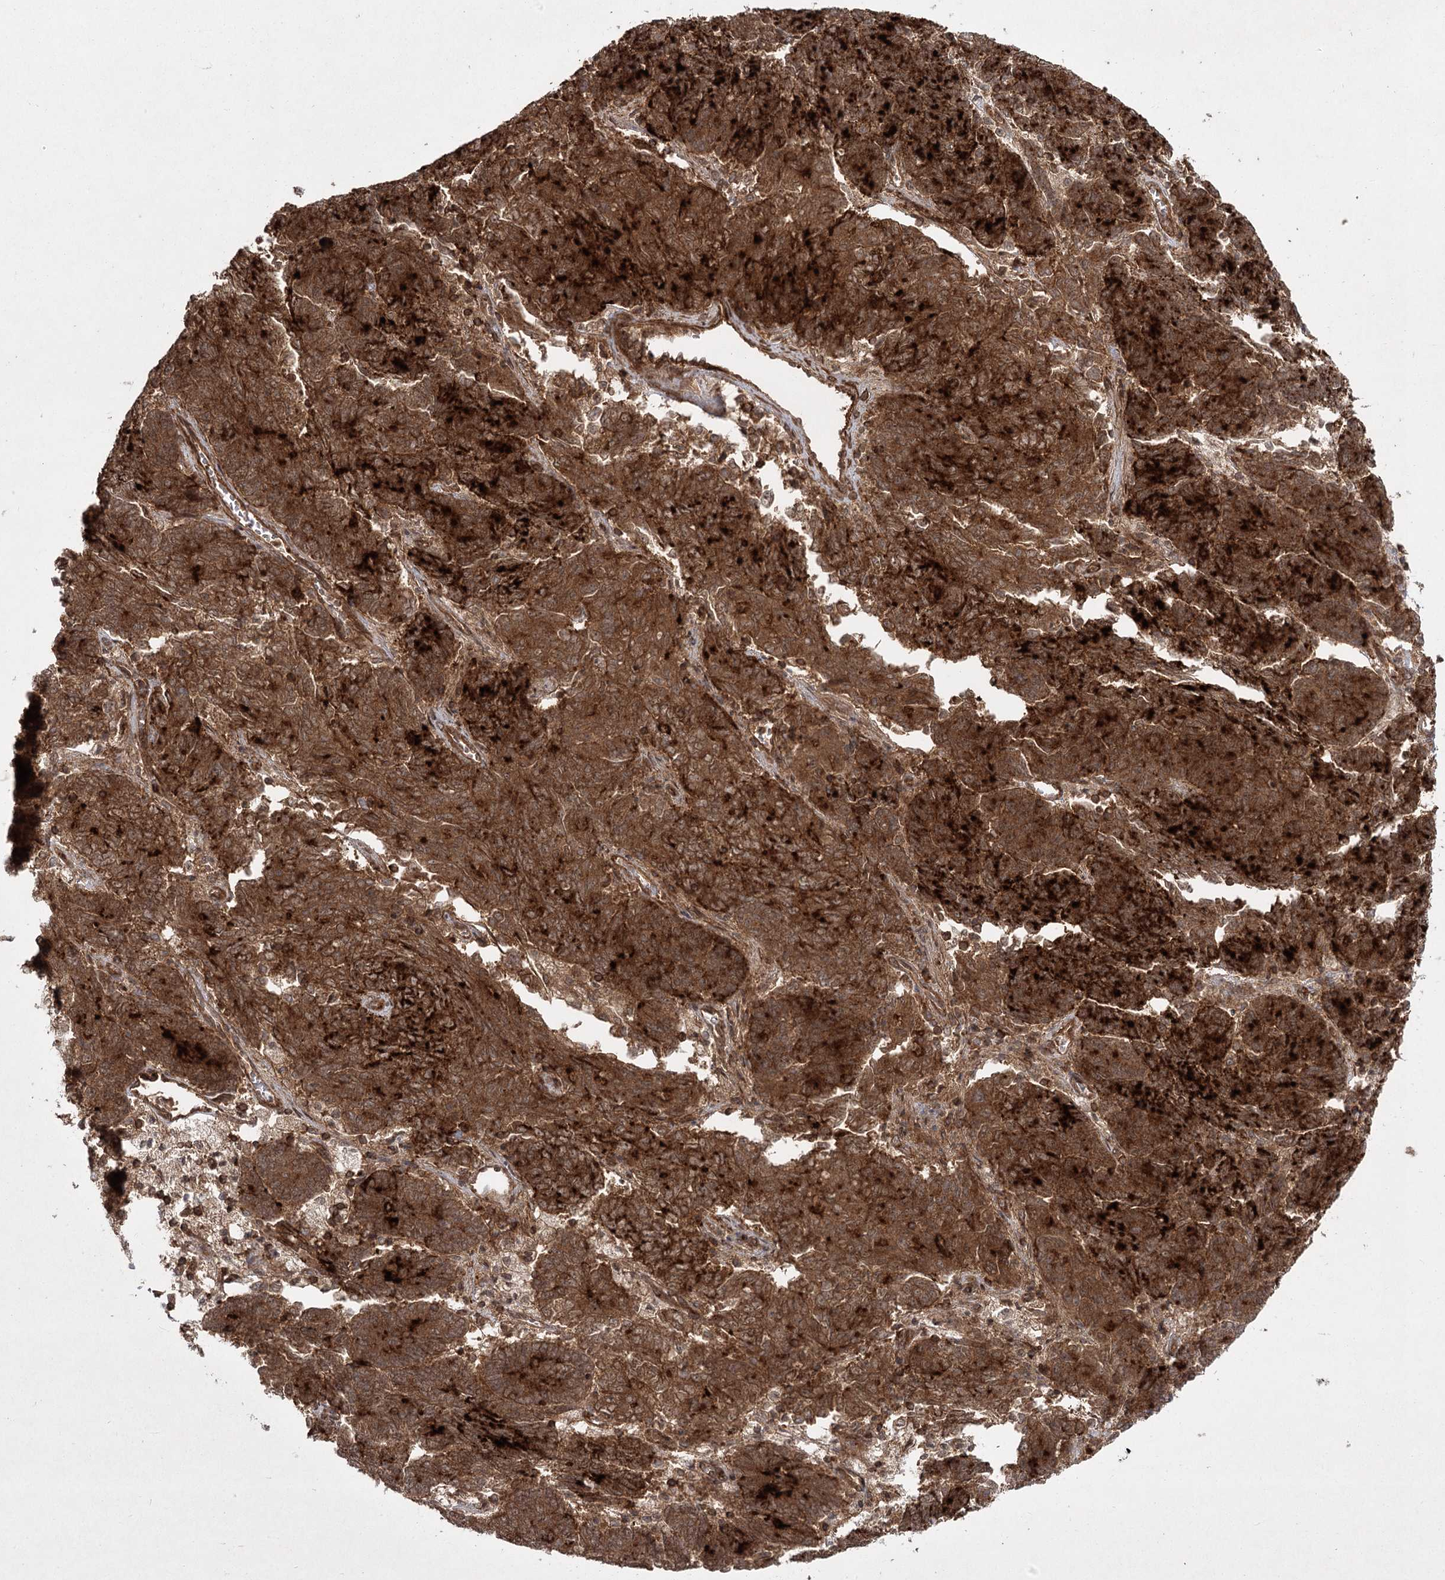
{"staining": {"intensity": "strong", "quantity": ">75%", "location": "cytoplasmic/membranous"}, "tissue": "endometrial cancer", "cell_type": "Tumor cells", "image_type": "cancer", "snomed": [{"axis": "morphology", "description": "Adenocarcinoma, NOS"}, {"axis": "topography", "description": "Endometrium"}], "caption": "An immunohistochemistry image of neoplastic tissue is shown. Protein staining in brown shows strong cytoplasmic/membranous positivity in endometrial cancer within tumor cells. (DAB (3,3'-diaminobenzidine) IHC, brown staining for protein, blue staining for nuclei).", "gene": "MDFIC", "patient": {"sex": "female", "age": 80}}